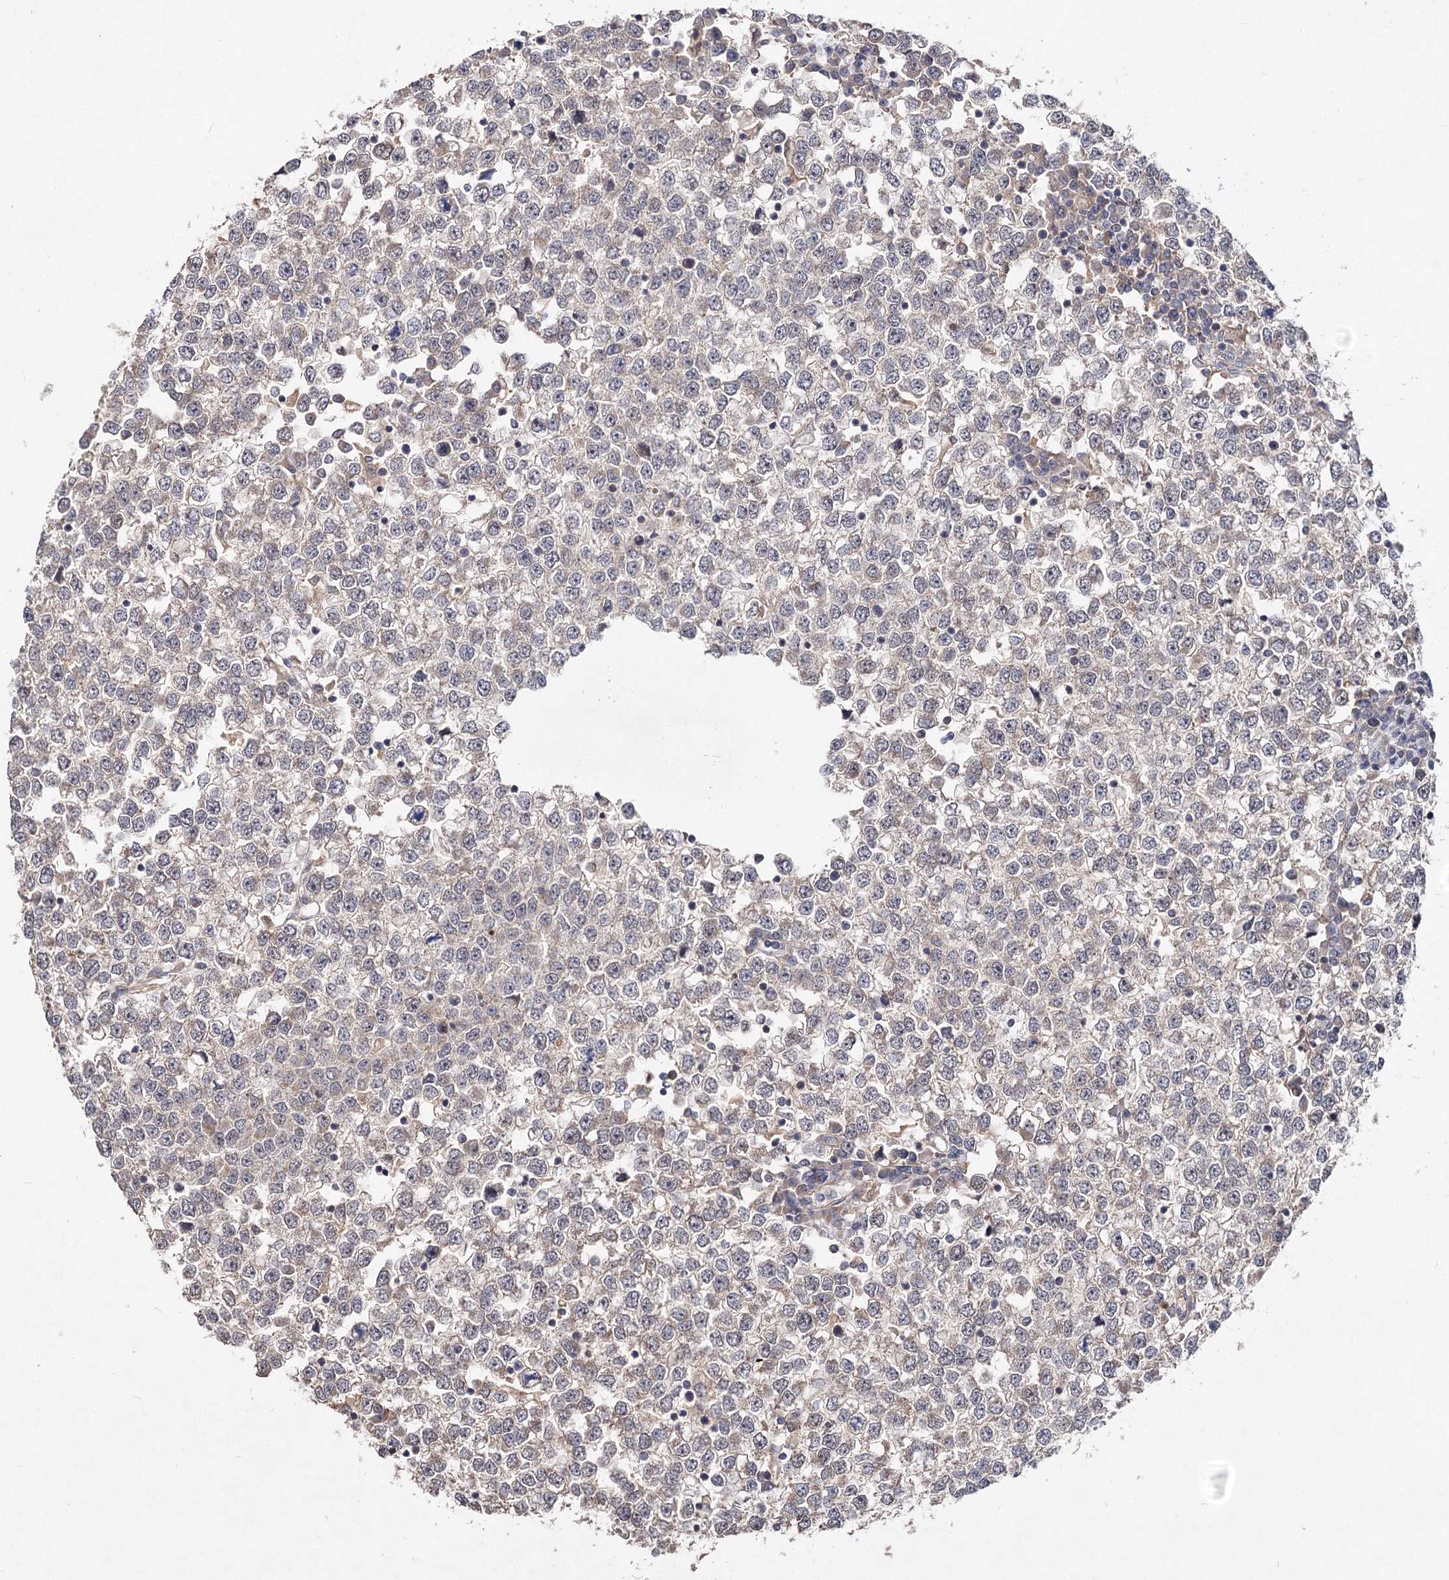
{"staining": {"intensity": "weak", "quantity": "25%-75%", "location": "cytoplasmic/membranous"}, "tissue": "testis cancer", "cell_type": "Tumor cells", "image_type": "cancer", "snomed": [{"axis": "morphology", "description": "Seminoma, NOS"}, {"axis": "topography", "description": "Testis"}], "caption": "Testis seminoma stained with a brown dye reveals weak cytoplasmic/membranous positive expression in approximately 25%-75% of tumor cells.", "gene": "NUDCD2", "patient": {"sex": "male", "age": 65}}